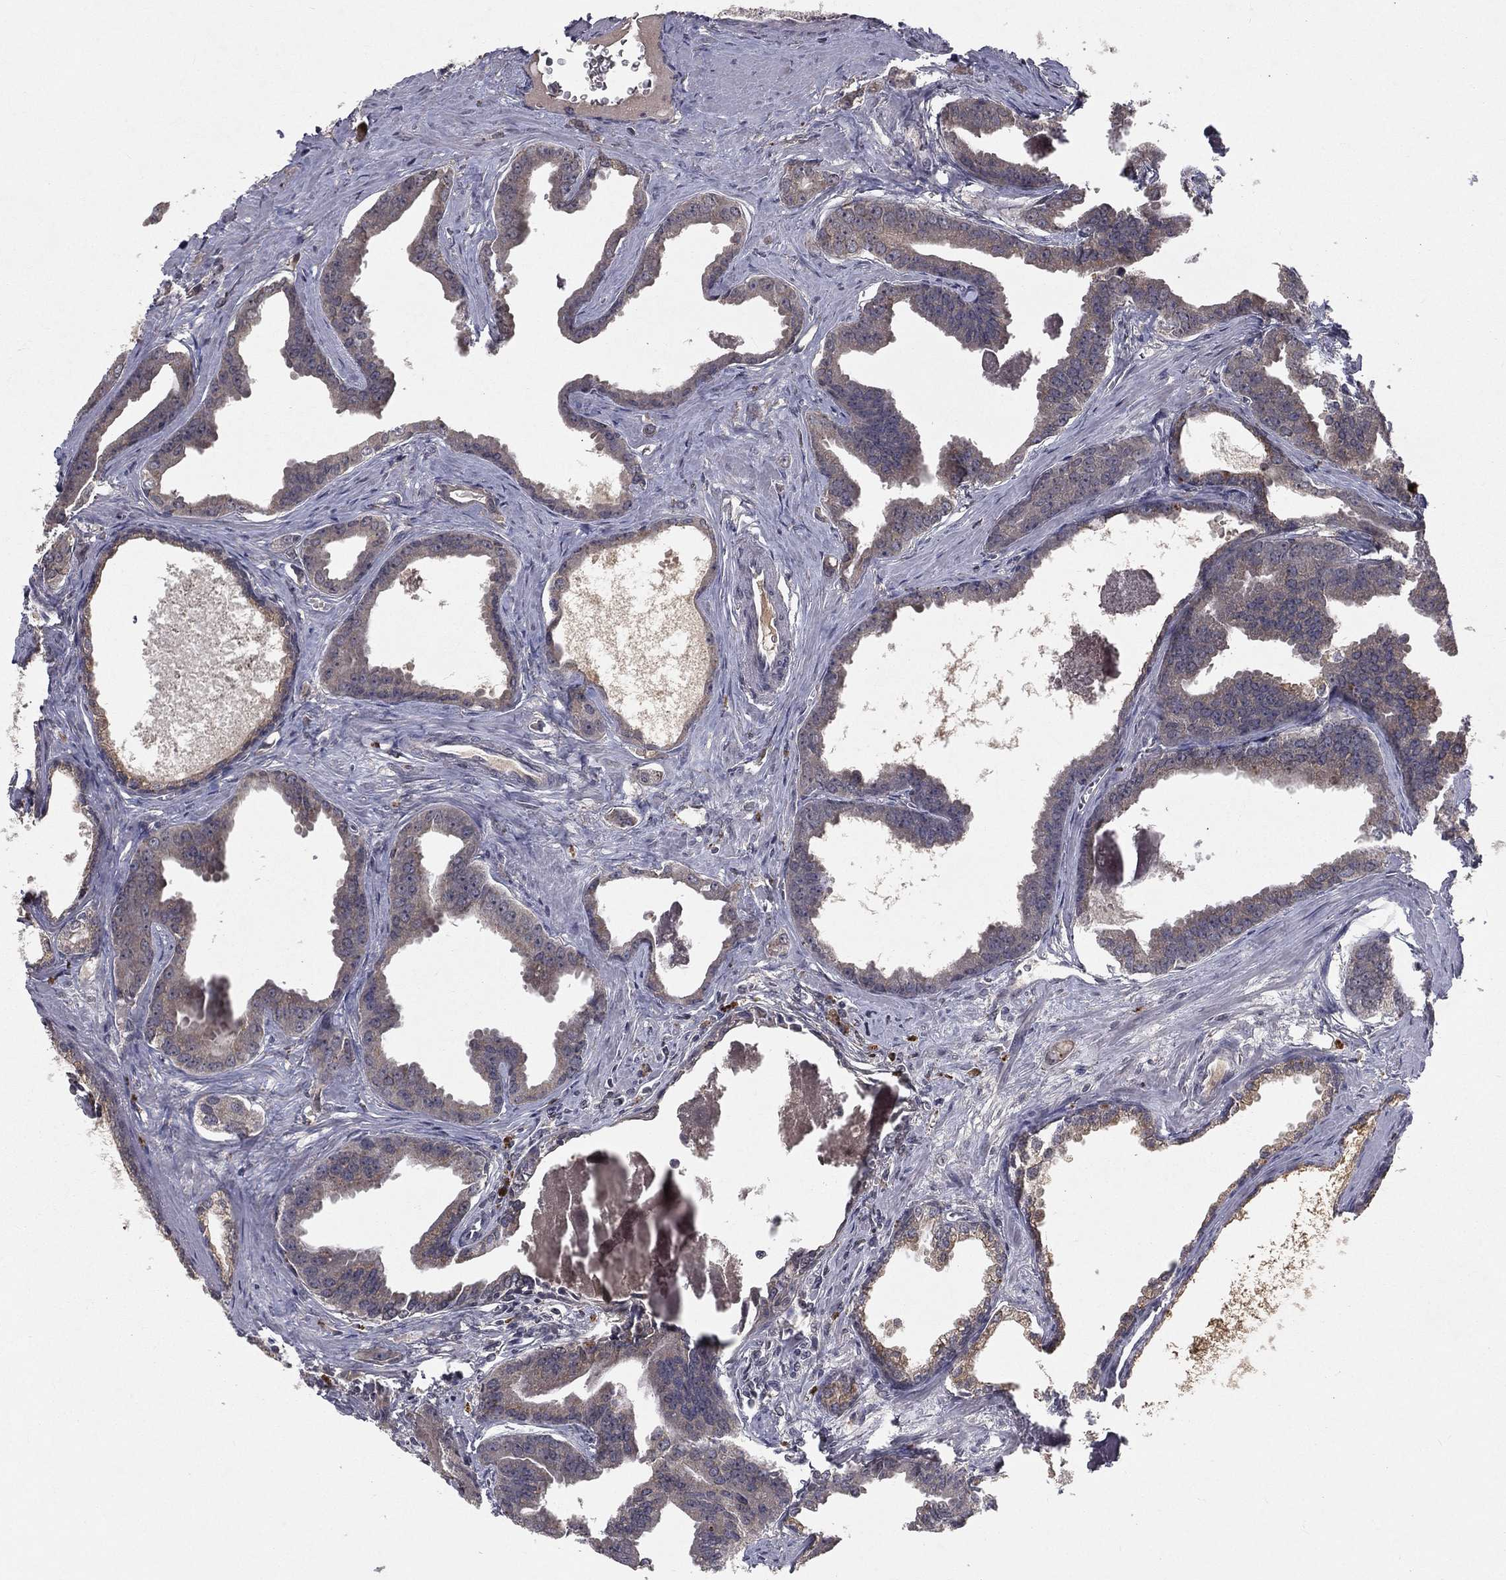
{"staining": {"intensity": "weak", "quantity": "25%-75%", "location": "cytoplasmic/membranous"}, "tissue": "prostate cancer", "cell_type": "Tumor cells", "image_type": "cancer", "snomed": [{"axis": "morphology", "description": "Adenocarcinoma, NOS"}, {"axis": "topography", "description": "Prostate"}], "caption": "High-magnification brightfield microscopy of prostate cancer (adenocarcinoma) stained with DAB (brown) and counterstained with hematoxylin (blue). tumor cells exhibit weak cytoplasmic/membranous expression is appreciated in approximately25%-75% of cells.", "gene": "ZDHHC15", "patient": {"sex": "male", "age": 66}}